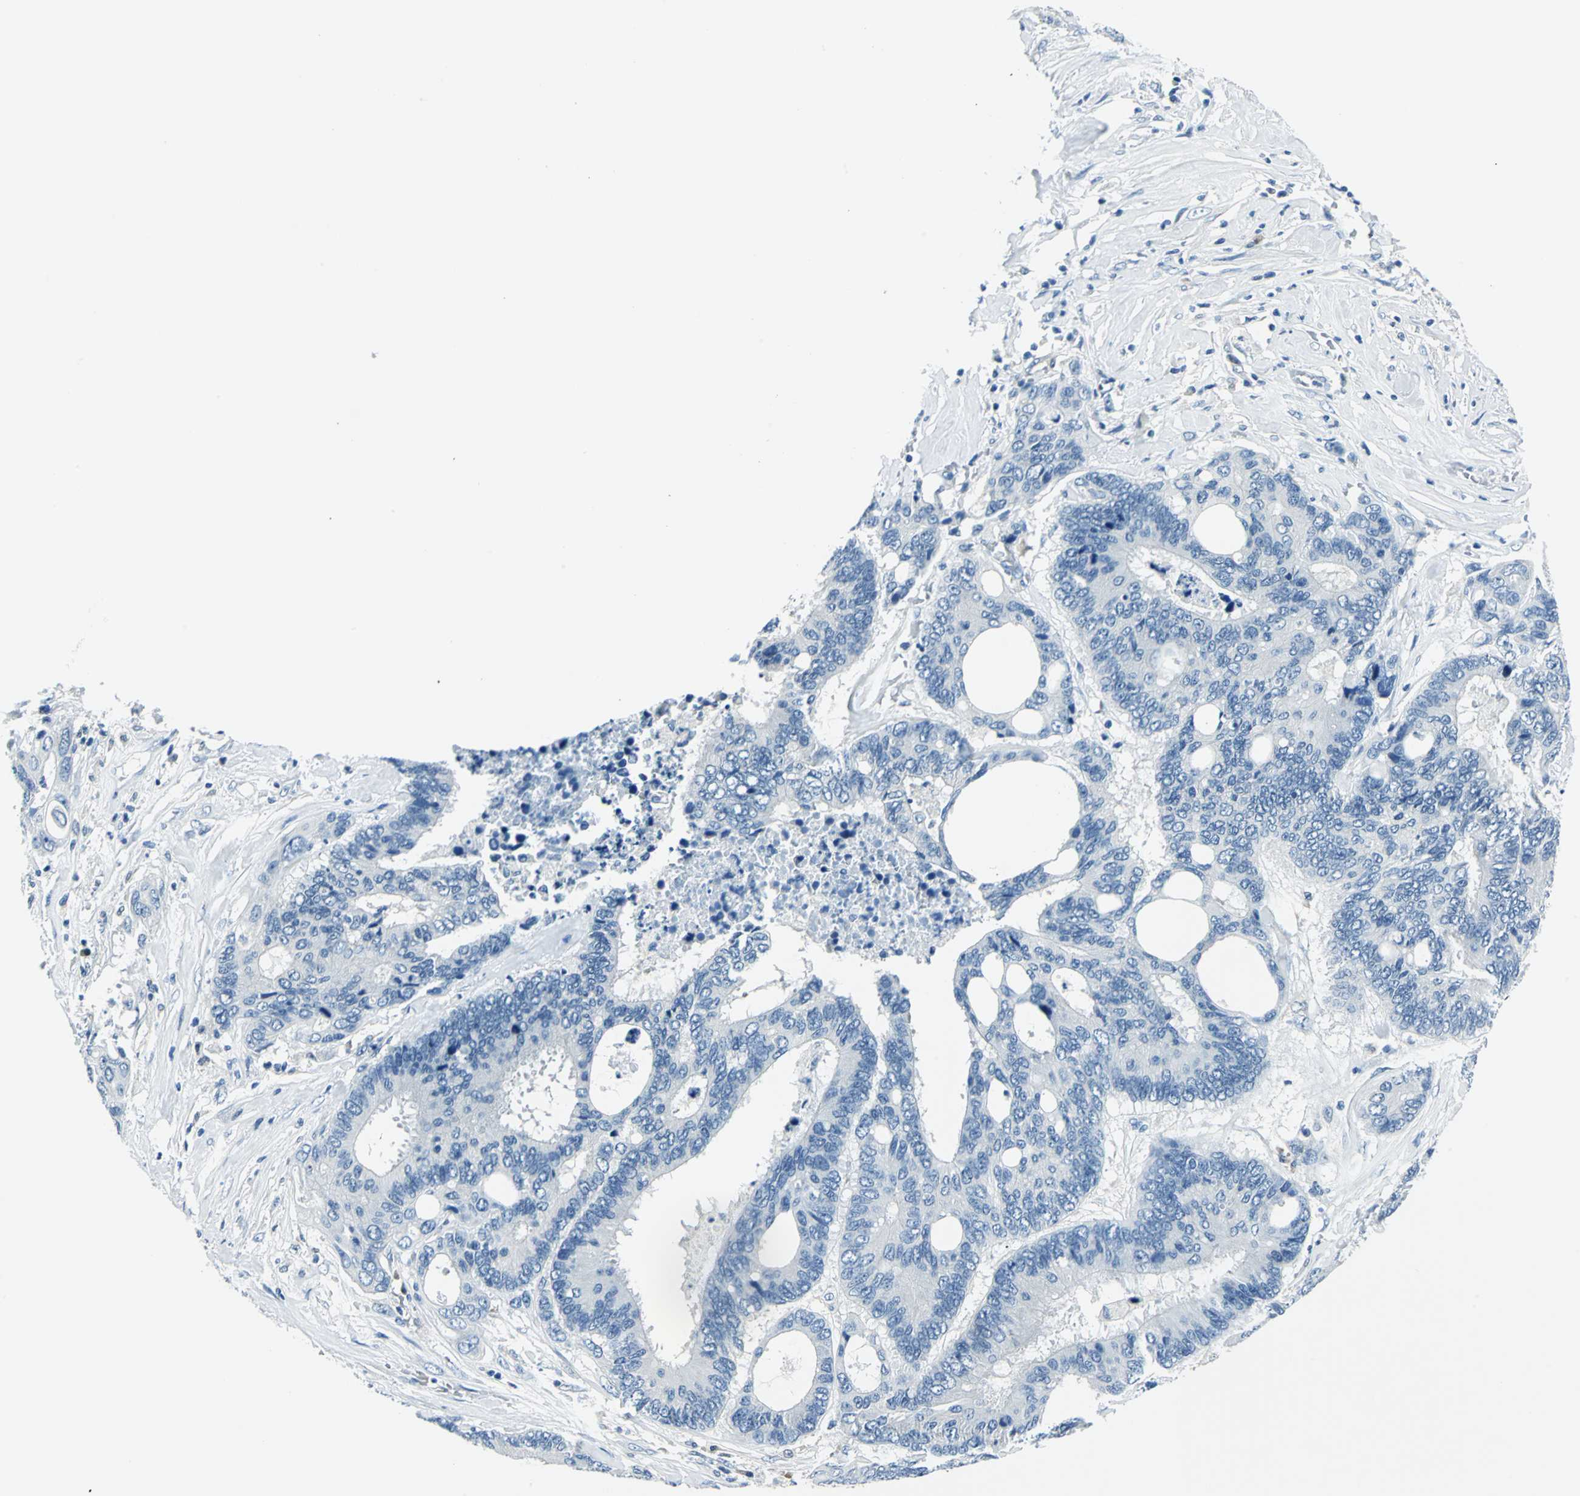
{"staining": {"intensity": "negative", "quantity": "none", "location": "none"}, "tissue": "colorectal cancer", "cell_type": "Tumor cells", "image_type": "cancer", "snomed": [{"axis": "morphology", "description": "Adenocarcinoma, NOS"}, {"axis": "topography", "description": "Rectum"}], "caption": "This is an immunohistochemistry (IHC) micrograph of colorectal cancer (adenocarcinoma). There is no expression in tumor cells.", "gene": "AKR1A1", "patient": {"sex": "male", "age": 55}}